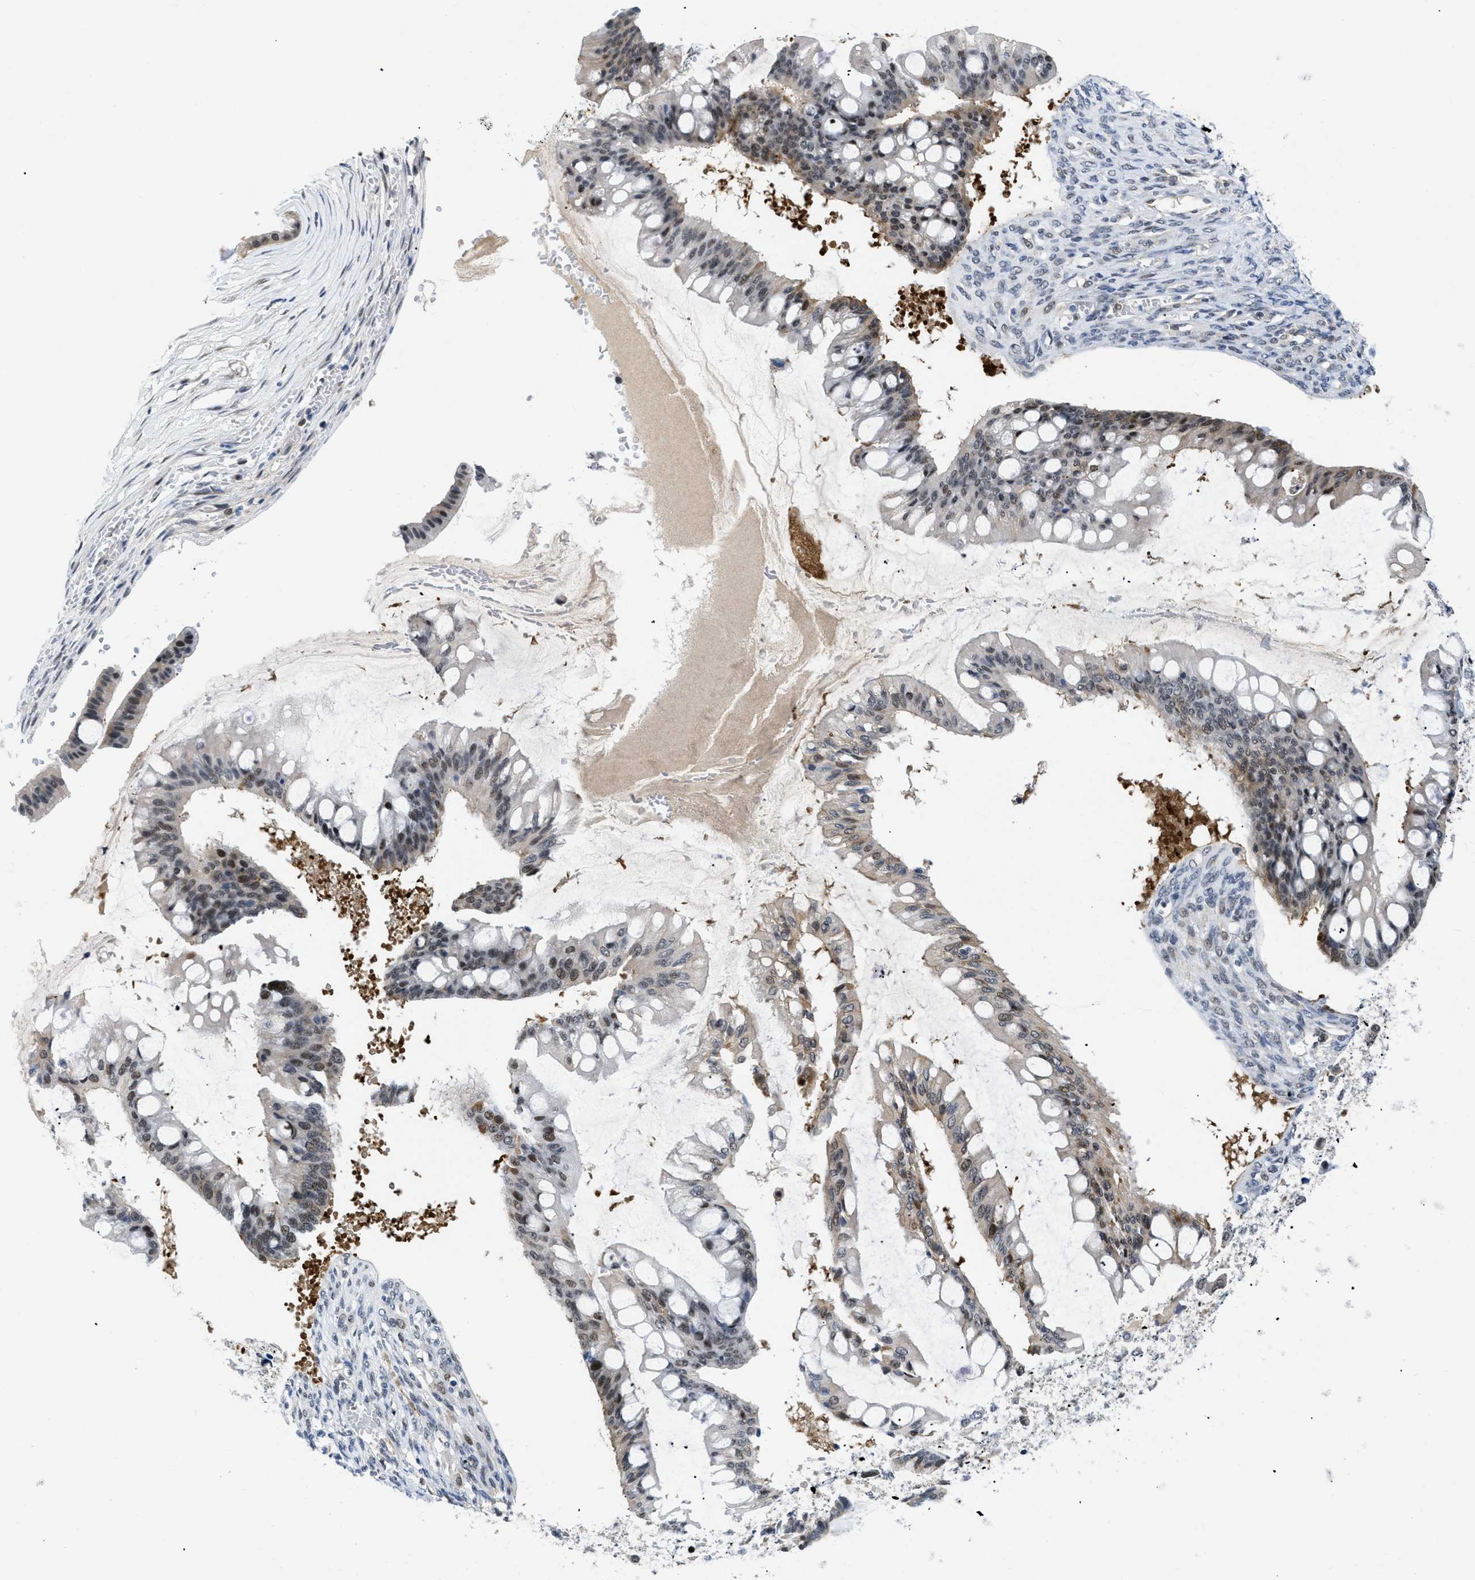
{"staining": {"intensity": "moderate", "quantity": "25%-75%", "location": "cytoplasmic/membranous,nuclear"}, "tissue": "ovarian cancer", "cell_type": "Tumor cells", "image_type": "cancer", "snomed": [{"axis": "morphology", "description": "Cystadenocarcinoma, mucinous, NOS"}, {"axis": "topography", "description": "Ovary"}], "caption": "Immunohistochemical staining of ovarian cancer (mucinous cystadenocarcinoma) exhibits medium levels of moderate cytoplasmic/membranous and nuclear protein positivity in about 25%-75% of tumor cells.", "gene": "SLC29A2", "patient": {"sex": "female", "age": 73}}